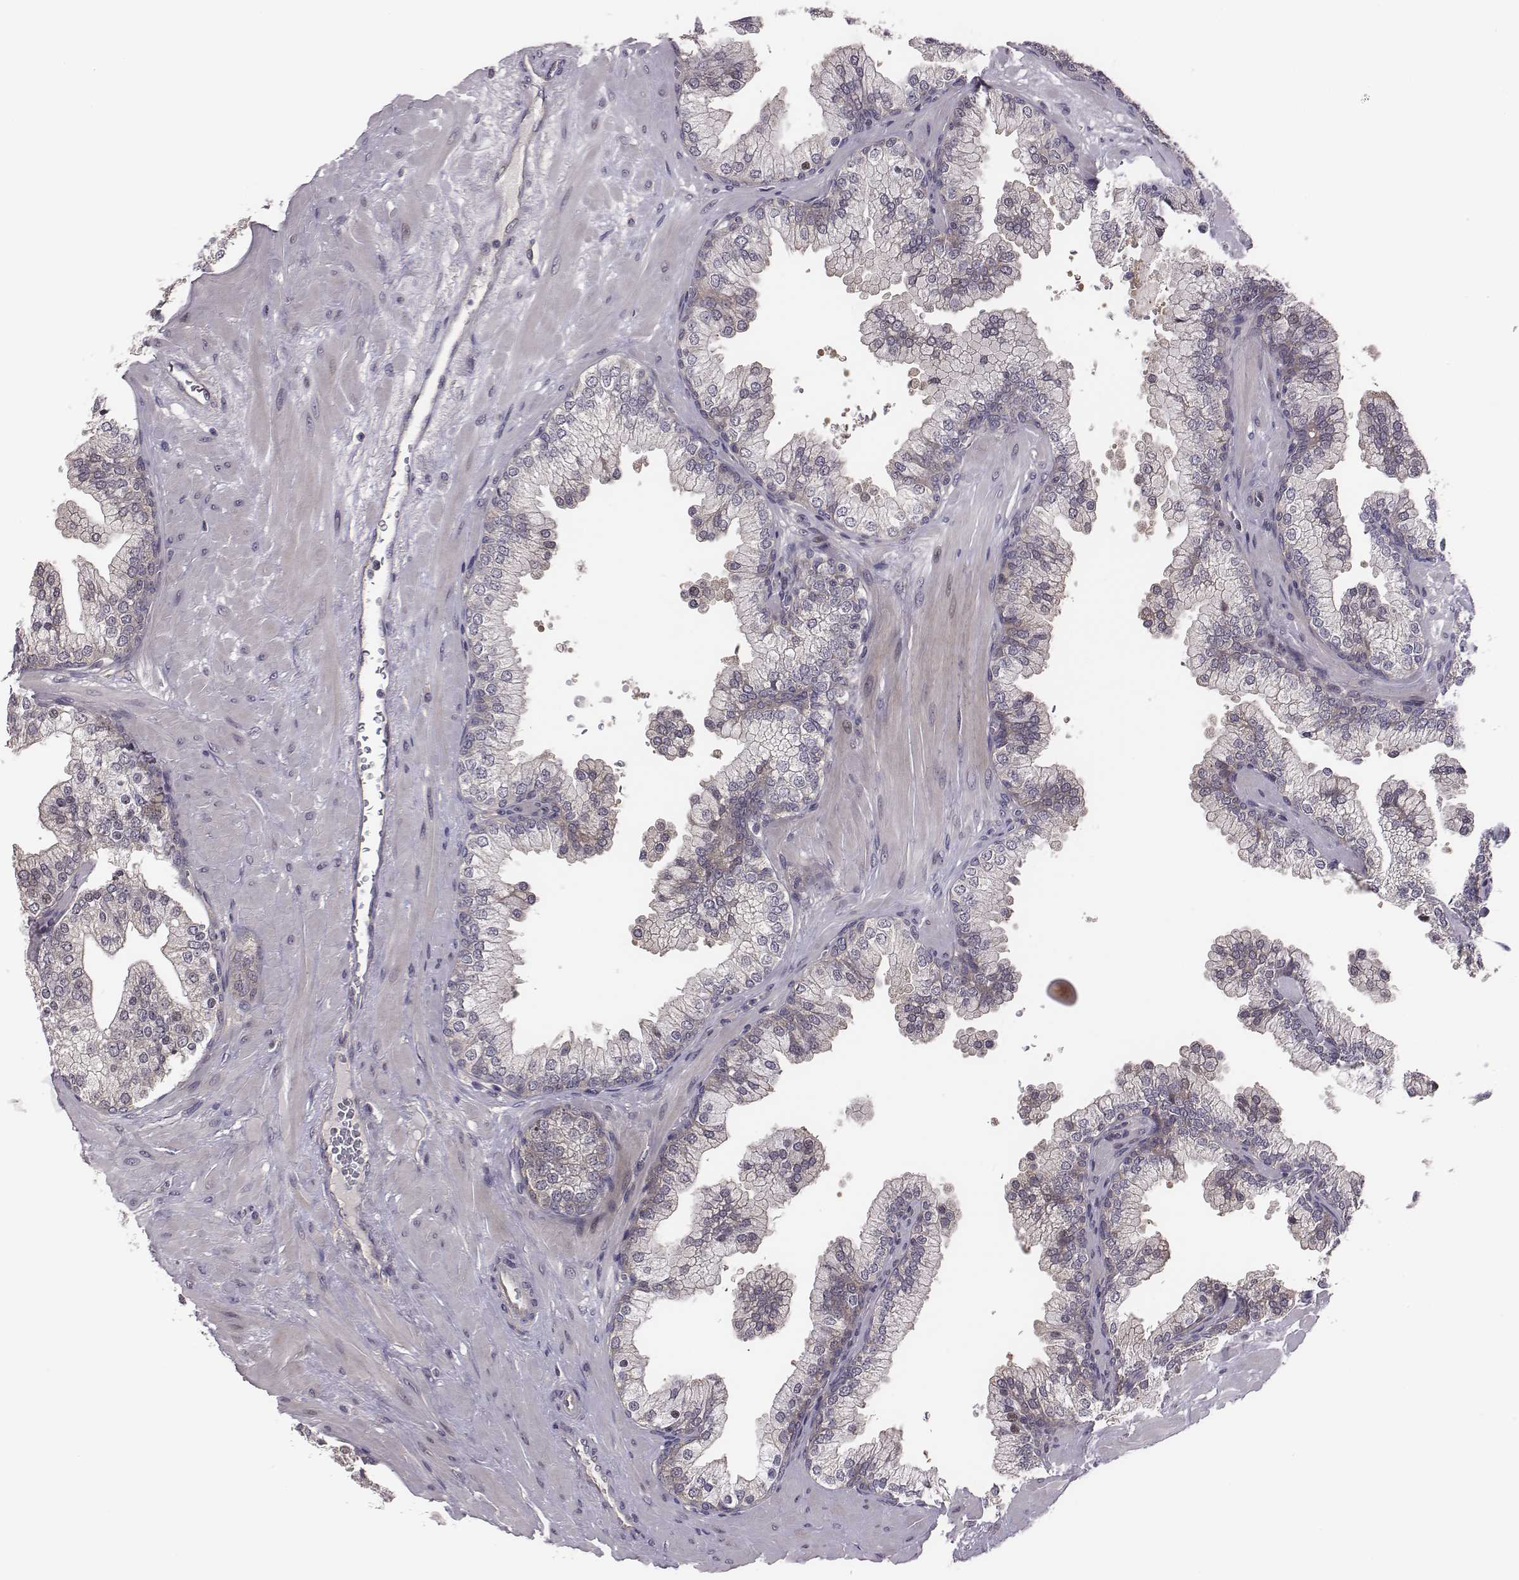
{"staining": {"intensity": "weak", "quantity": "<25%", "location": "cytoplasmic/membranous"}, "tissue": "prostate", "cell_type": "Glandular cells", "image_type": "normal", "snomed": [{"axis": "morphology", "description": "Normal tissue, NOS"}, {"axis": "topography", "description": "Prostate"}, {"axis": "topography", "description": "Peripheral nerve tissue"}], "caption": "Prostate was stained to show a protein in brown. There is no significant staining in glandular cells. (Stains: DAB immunohistochemistry (IHC) with hematoxylin counter stain, Microscopy: brightfield microscopy at high magnification).", "gene": "SMURF2", "patient": {"sex": "male", "age": 61}}